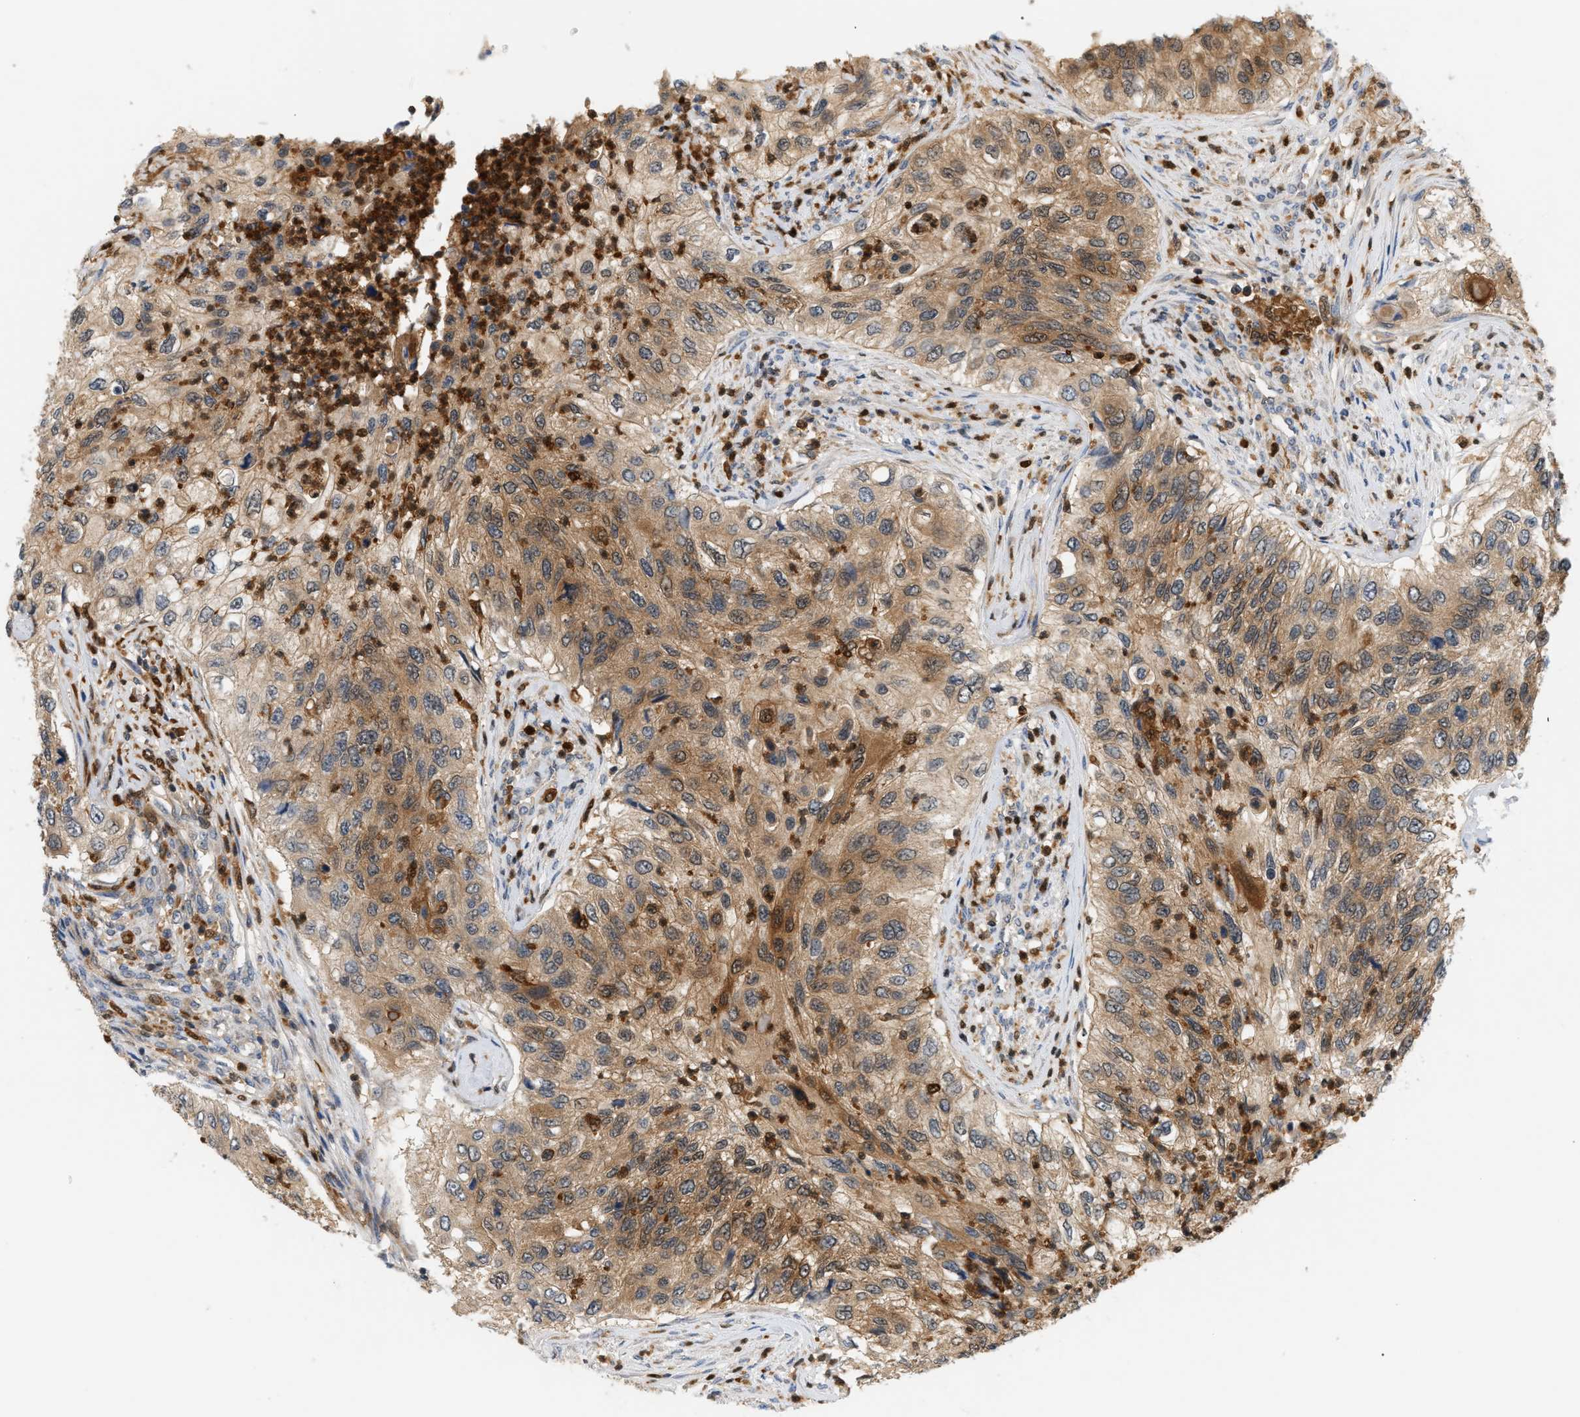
{"staining": {"intensity": "moderate", "quantity": ">75%", "location": "cytoplasmic/membranous"}, "tissue": "urothelial cancer", "cell_type": "Tumor cells", "image_type": "cancer", "snomed": [{"axis": "morphology", "description": "Urothelial carcinoma, High grade"}, {"axis": "topography", "description": "Urinary bladder"}], "caption": "The photomicrograph exhibits a brown stain indicating the presence of a protein in the cytoplasmic/membranous of tumor cells in urothelial cancer. (DAB = brown stain, brightfield microscopy at high magnification).", "gene": "PYCARD", "patient": {"sex": "female", "age": 60}}